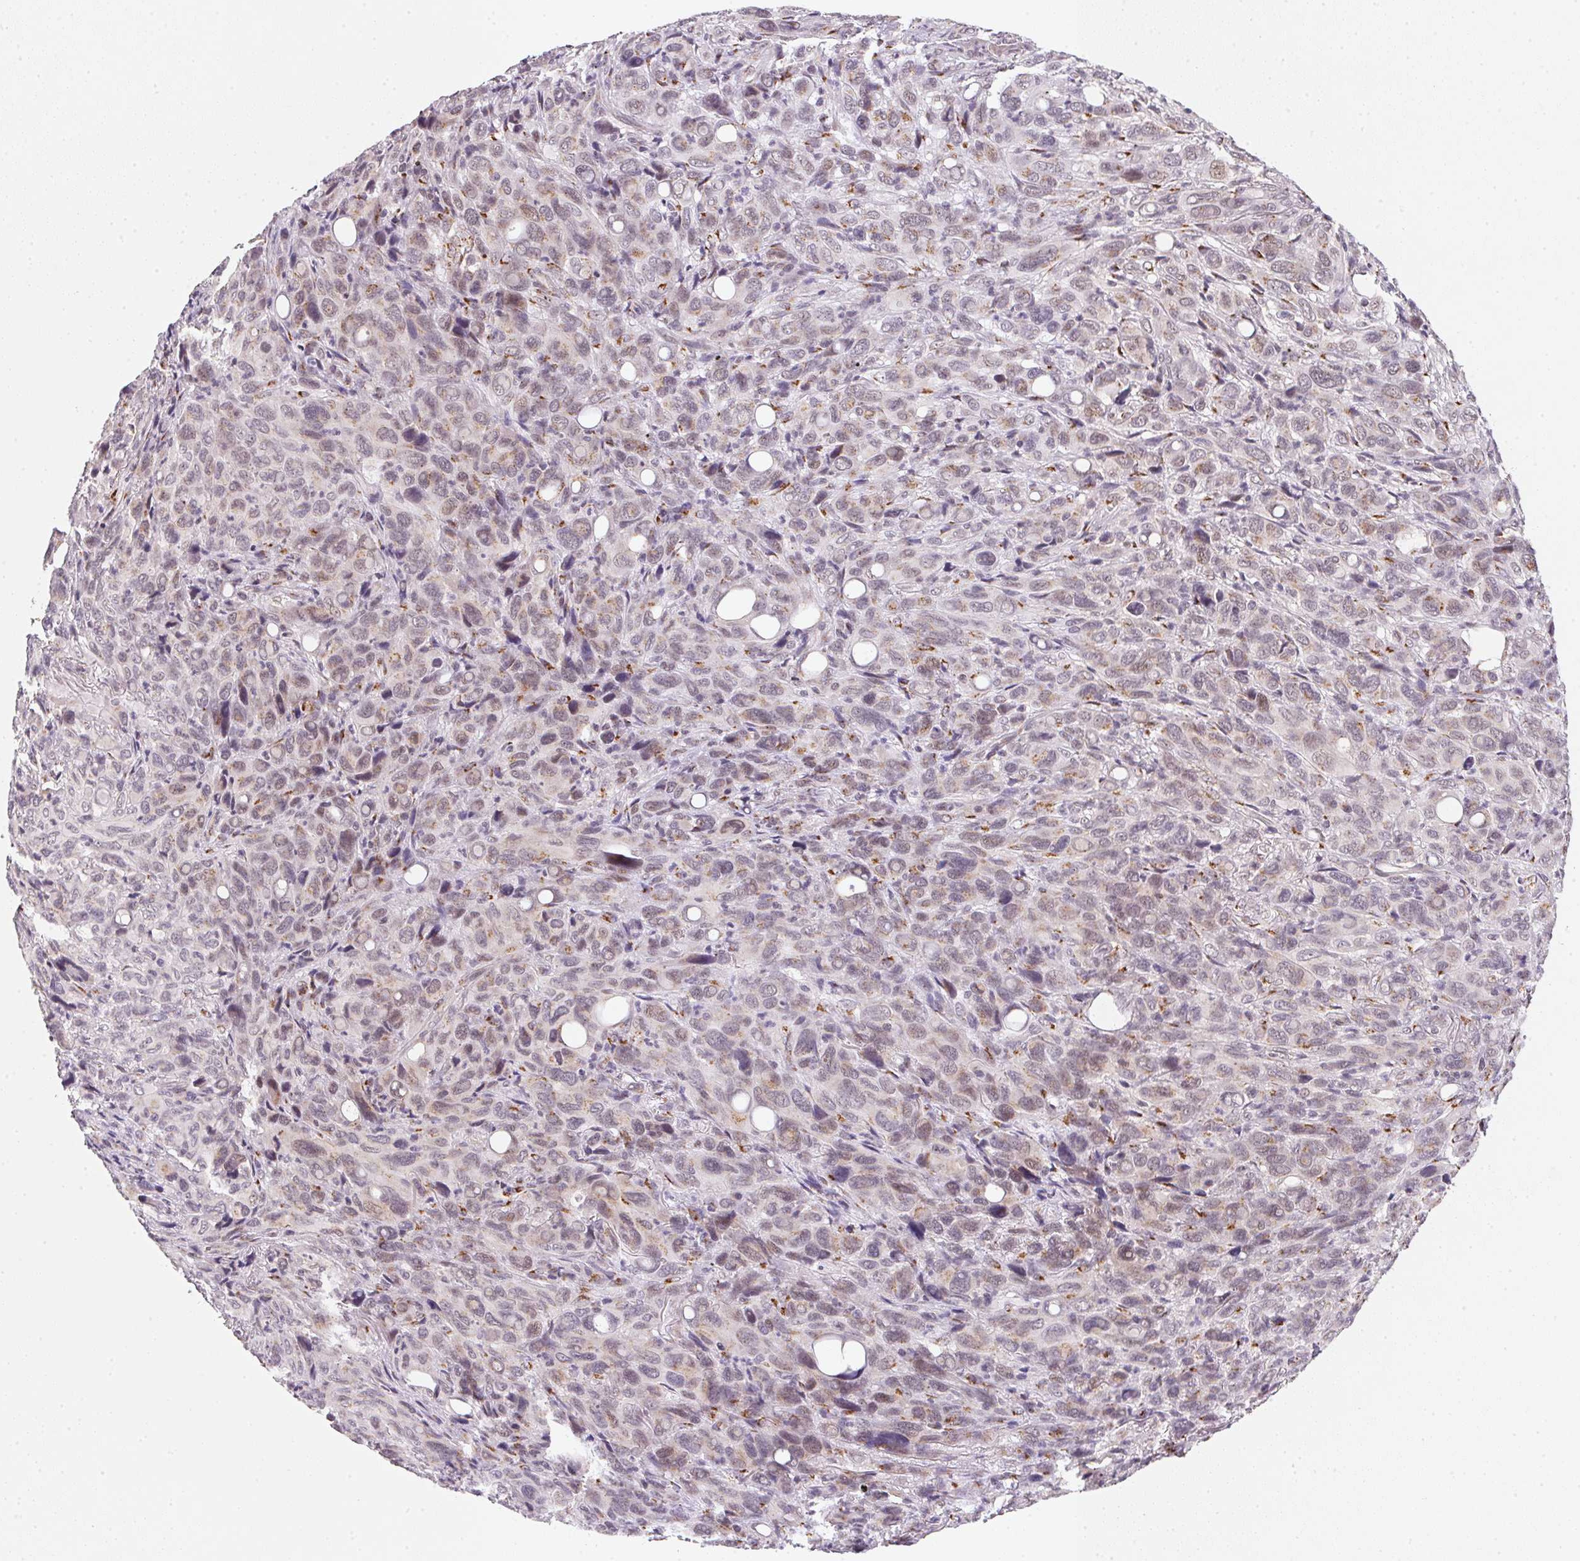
{"staining": {"intensity": "weak", "quantity": ">75%", "location": "cytoplasmic/membranous"}, "tissue": "melanoma", "cell_type": "Tumor cells", "image_type": "cancer", "snomed": [{"axis": "morphology", "description": "Malignant melanoma, Metastatic site"}, {"axis": "topography", "description": "Lung"}], "caption": "The photomicrograph displays staining of melanoma, revealing weak cytoplasmic/membranous protein expression (brown color) within tumor cells. The protein is shown in brown color, while the nuclei are stained blue.", "gene": "RAB22A", "patient": {"sex": "male", "age": 48}}